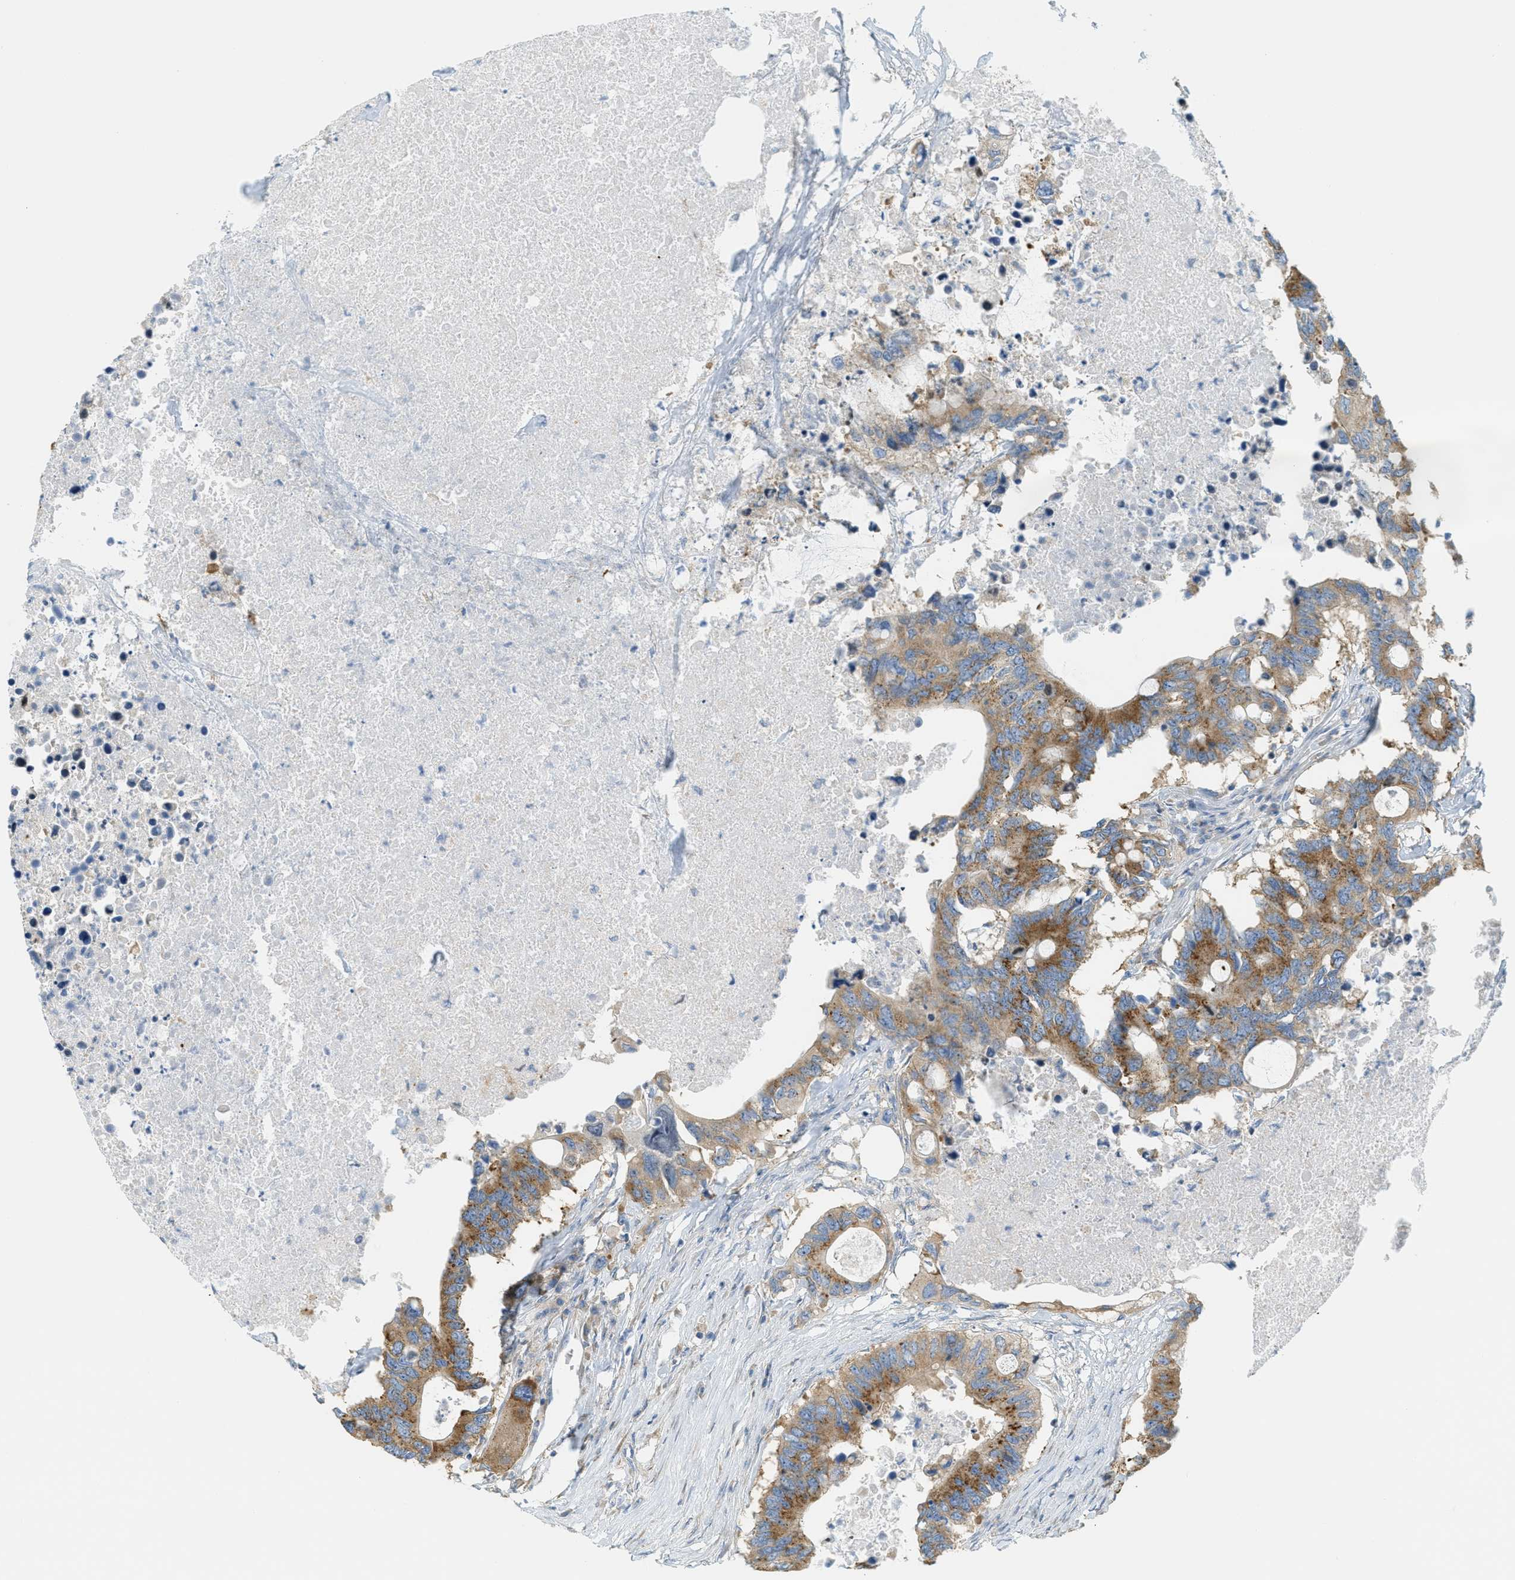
{"staining": {"intensity": "moderate", "quantity": ">75%", "location": "cytoplasmic/membranous"}, "tissue": "colorectal cancer", "cell_type": "Tumor cells", "image_type": "cancer", "snomed": [{"axis": "morphology", "description": "Adenocarcinoma, NOS"}, {"axis": "topography", "description": "Colon"}], "caption": "Protein expression analysis of human adenocarcinoma (colorectal) reveals moderate cytoplasmic/membranous positivity in approximately >75% of tumor cells.", "gene": "ABCF1", "patient": {"sex": "male", "age": 71}}